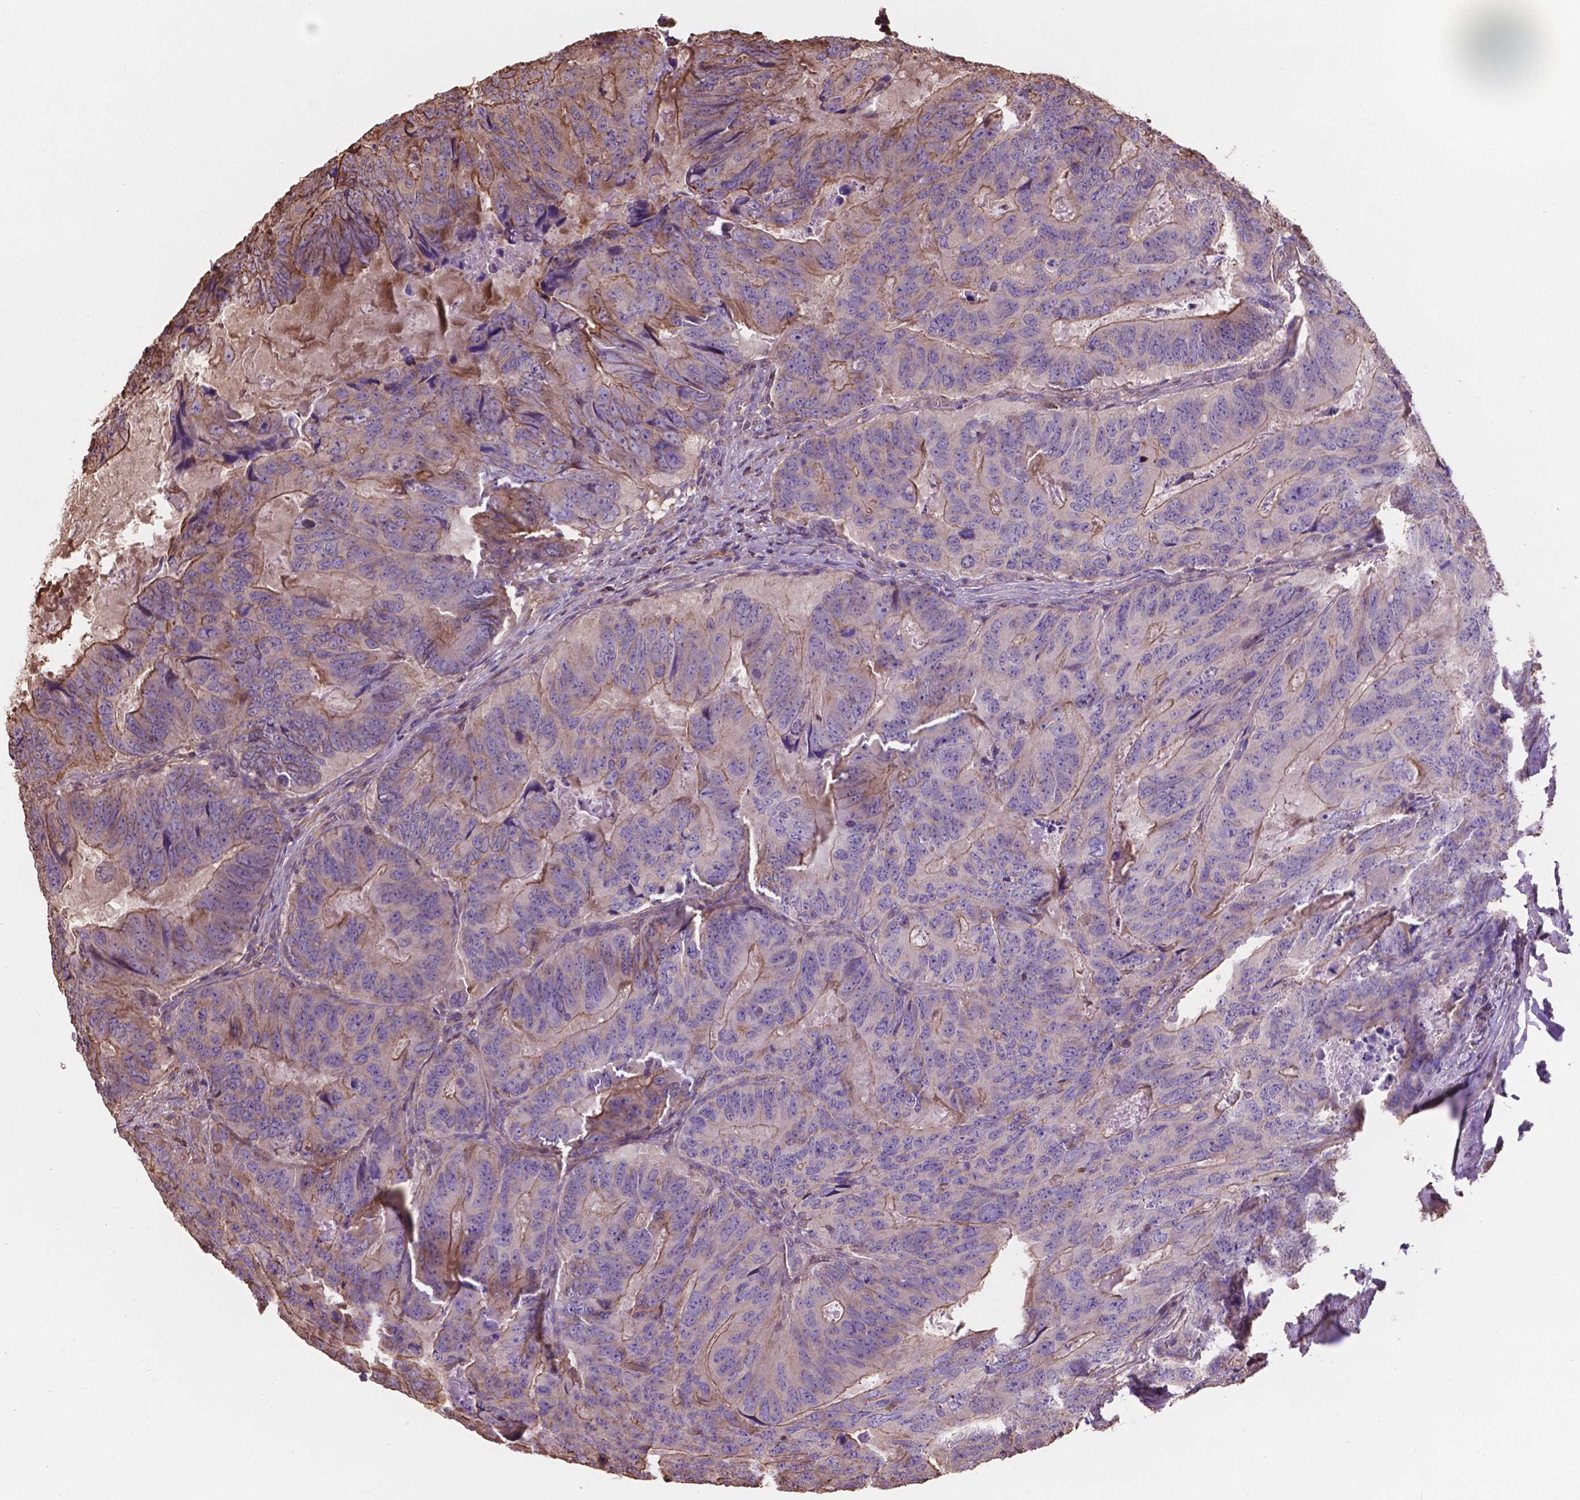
{"staining": {"intensity": "moderate", "quantity": "25%-75%", "location": "cytoplasmic/membranous"}, "tissue": "colorectal cancer", "cell_type": "Tumor cells", "image_type": "cancer", "snomed": [{"axis": "morphology", "description": "Adenocarcinoma, NOS"}, {"axis": "topography", "description": "Colon"}], "caption": "Immunohistochemistry histopathology image of neoplastic tissue: human colorectal cancer stained using immunohistochemistry (IHC) reveals medium levels of moderate protein expression localized specifically in the cytoplasmic/membranous of tumor cells, appearing as a cytoplasmic/membranous brown color.", "gene": "NIPA2", "patient": {"sex": "male", "age": 79}}